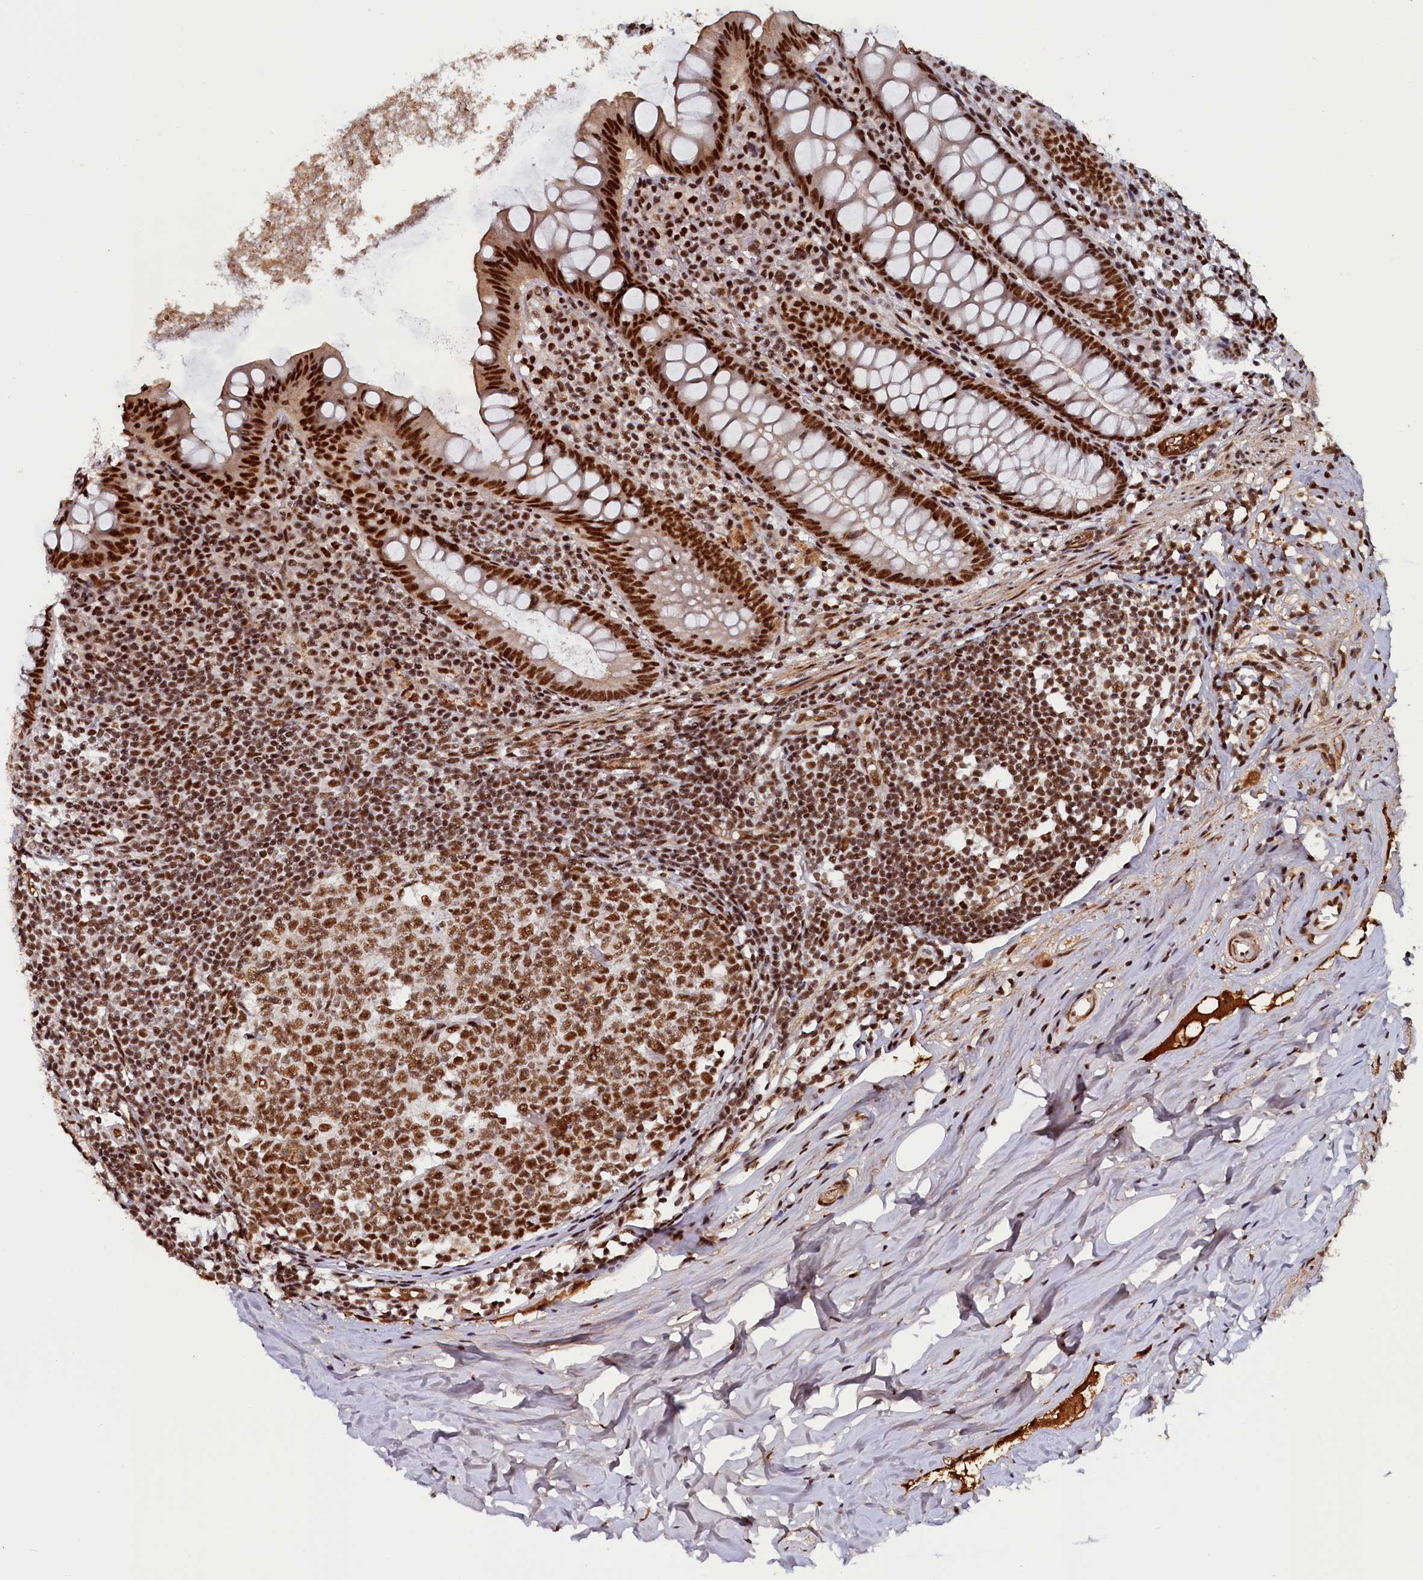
{"staining": {"intensity": "strong", "quantity": ">75%", "location": "nuclear"}, "tissue": "appendix", "cell_type": "Glandular cells", "image_type": "normal", "snomed": [{"axis": "morphology", "description": "Normal tissue, NOS"}, {"axis": "topography", "description": "Appendix"}], "caption": "This image shows immunohistochemistry staining of unremarkable appendix, with high strong nuclear positivity in approximately >75% of glandular cells.", "gene": "ZC3H18", "patient": {"sex": "female", "age": 51}}